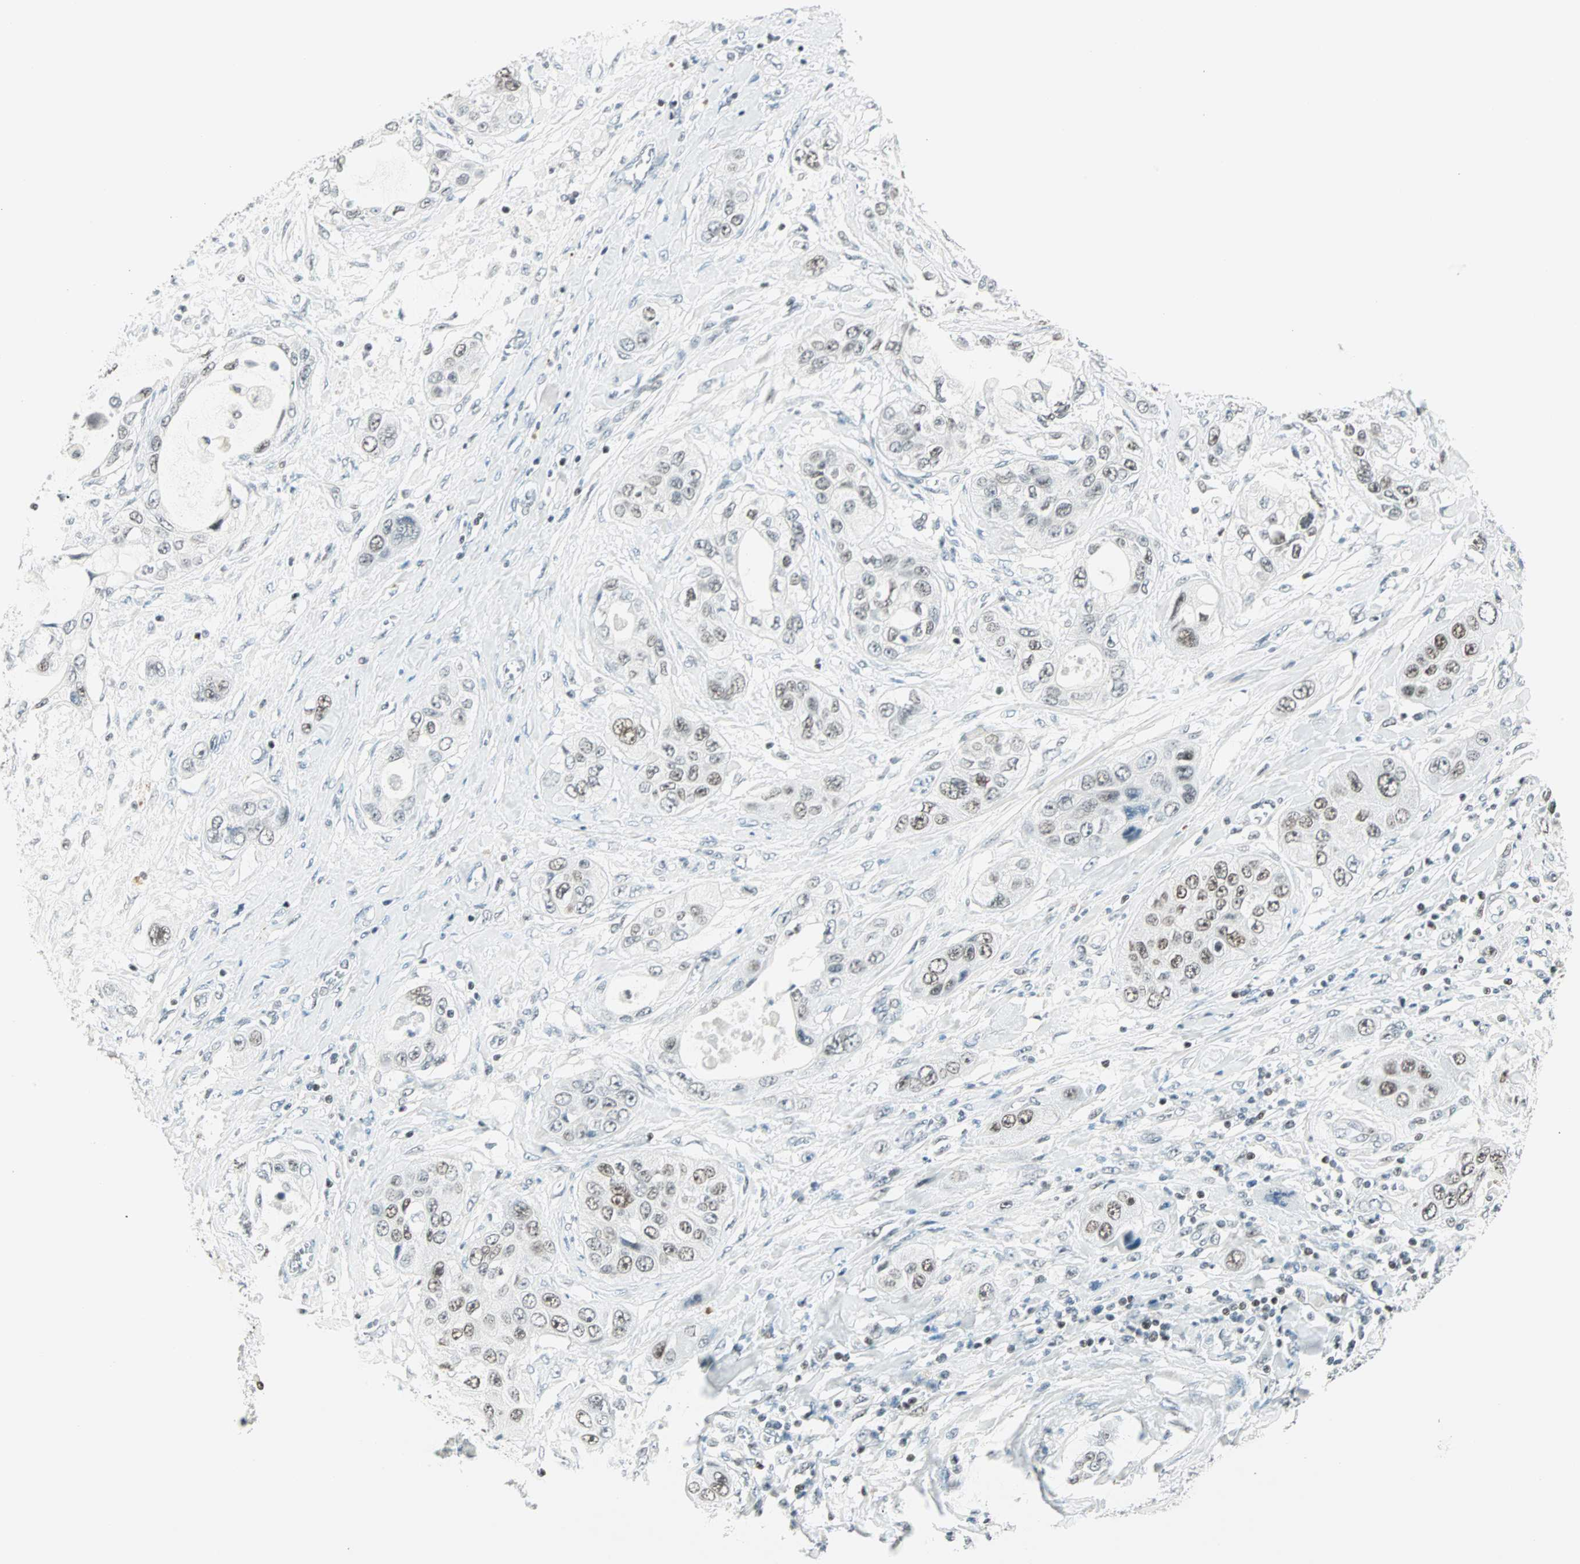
{"staining": {"intensity": "weak", "quantity": "25%-75%", "location": "nuclear"}, "tissue": "pancreatic cancer", "cell_type": "Tumor cells", "image_type": "cancer", "snomed": [{"axis": "morphology", "description": "Adenocarcinoma, NOS"}, {"axis": "topography", "description": "Pancreas"}], "caption": "Tumor cells reveal low levels of weak nuclear positivity in approximately 25%-75% of cells in adenocarcinoma (pancreatic).", "gene": "SIN3A", "patient": {"sex": "female", "age": 70}}